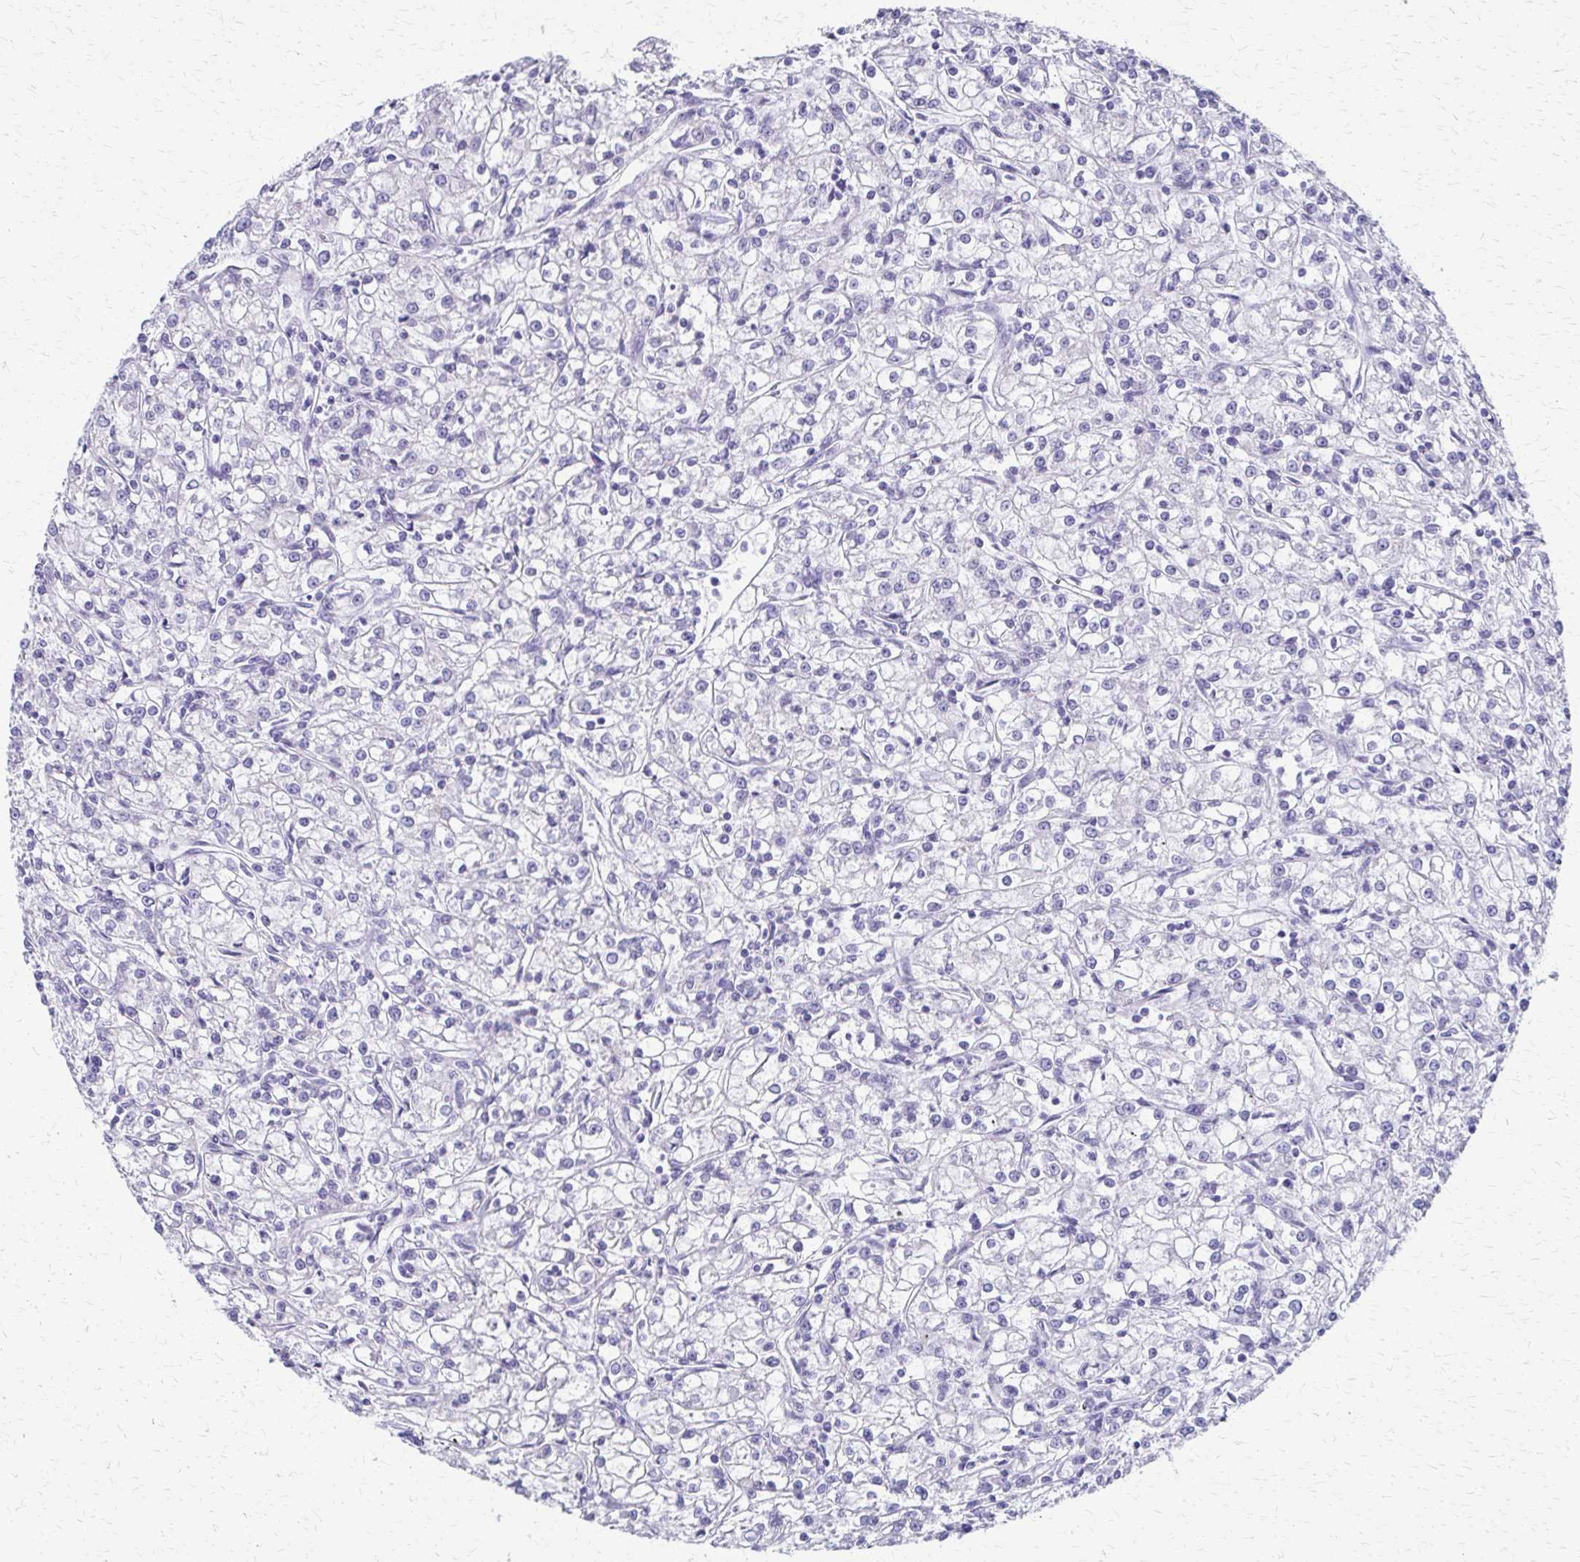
{"staining": {"intensity": "negative", "quantity": "none", "location": "none"}, "tissue": "renal cancer", "cell_type": "Tumor cells", "image_type": "cancer", "snomed": [{"axis": "morphology", "description": "Adenocarcinoma, NOS"}, {"axis": "topography", "description": "Kidney"}], "caption": "This is a micrograph of immunohistochemistry staining of renal cancer (adenocarcinoma), which shows no expression in tumor cells.", "gene": "ZSCAN5B", "patient": {"sex": "female", "age": 59}}